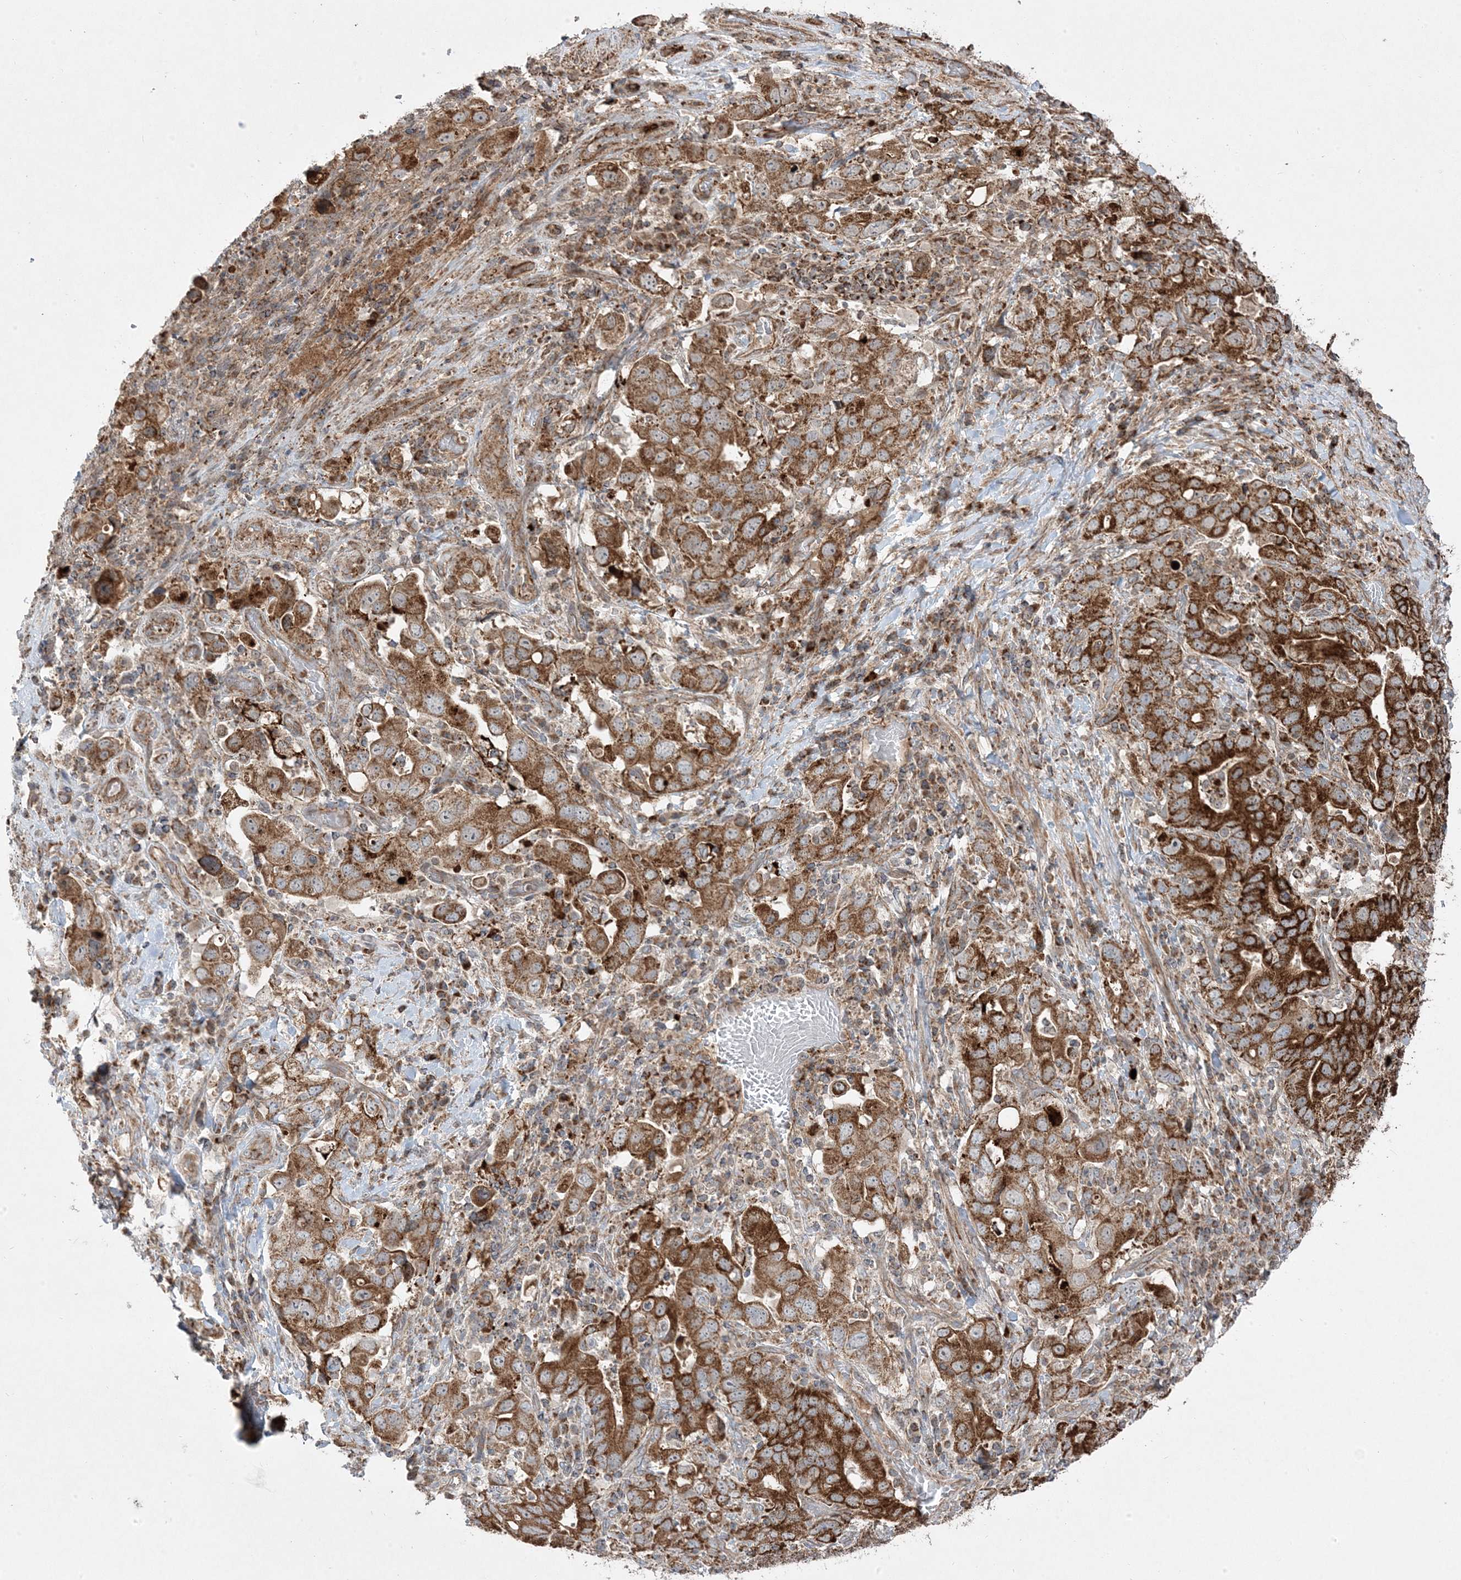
{"staining": {"intensity": "strong", "quantity": ">75%", "location": "cytoplasmic/membranous"}, "tissue": "stomach cancer", "cell_type": "Tumor cells", "image_type": "cancer", "snomed": [{"axis": "morphology", "description": "Adenocarcinoma, NOS"}, {"axis": "topography", "description": "Stomach, upper"}], "caption": "A high-resolution image shows immunohistochemistry staining of stomach adenocarcinoma, which exhibits strong cytoplasmic/membranous staining in about >75% of tumor cells. (DAB IHC, brown staining for protein, blue staining for nuclei).", "gene": "CLUAP1", "patient": {"sex": "male", "age": 62}}